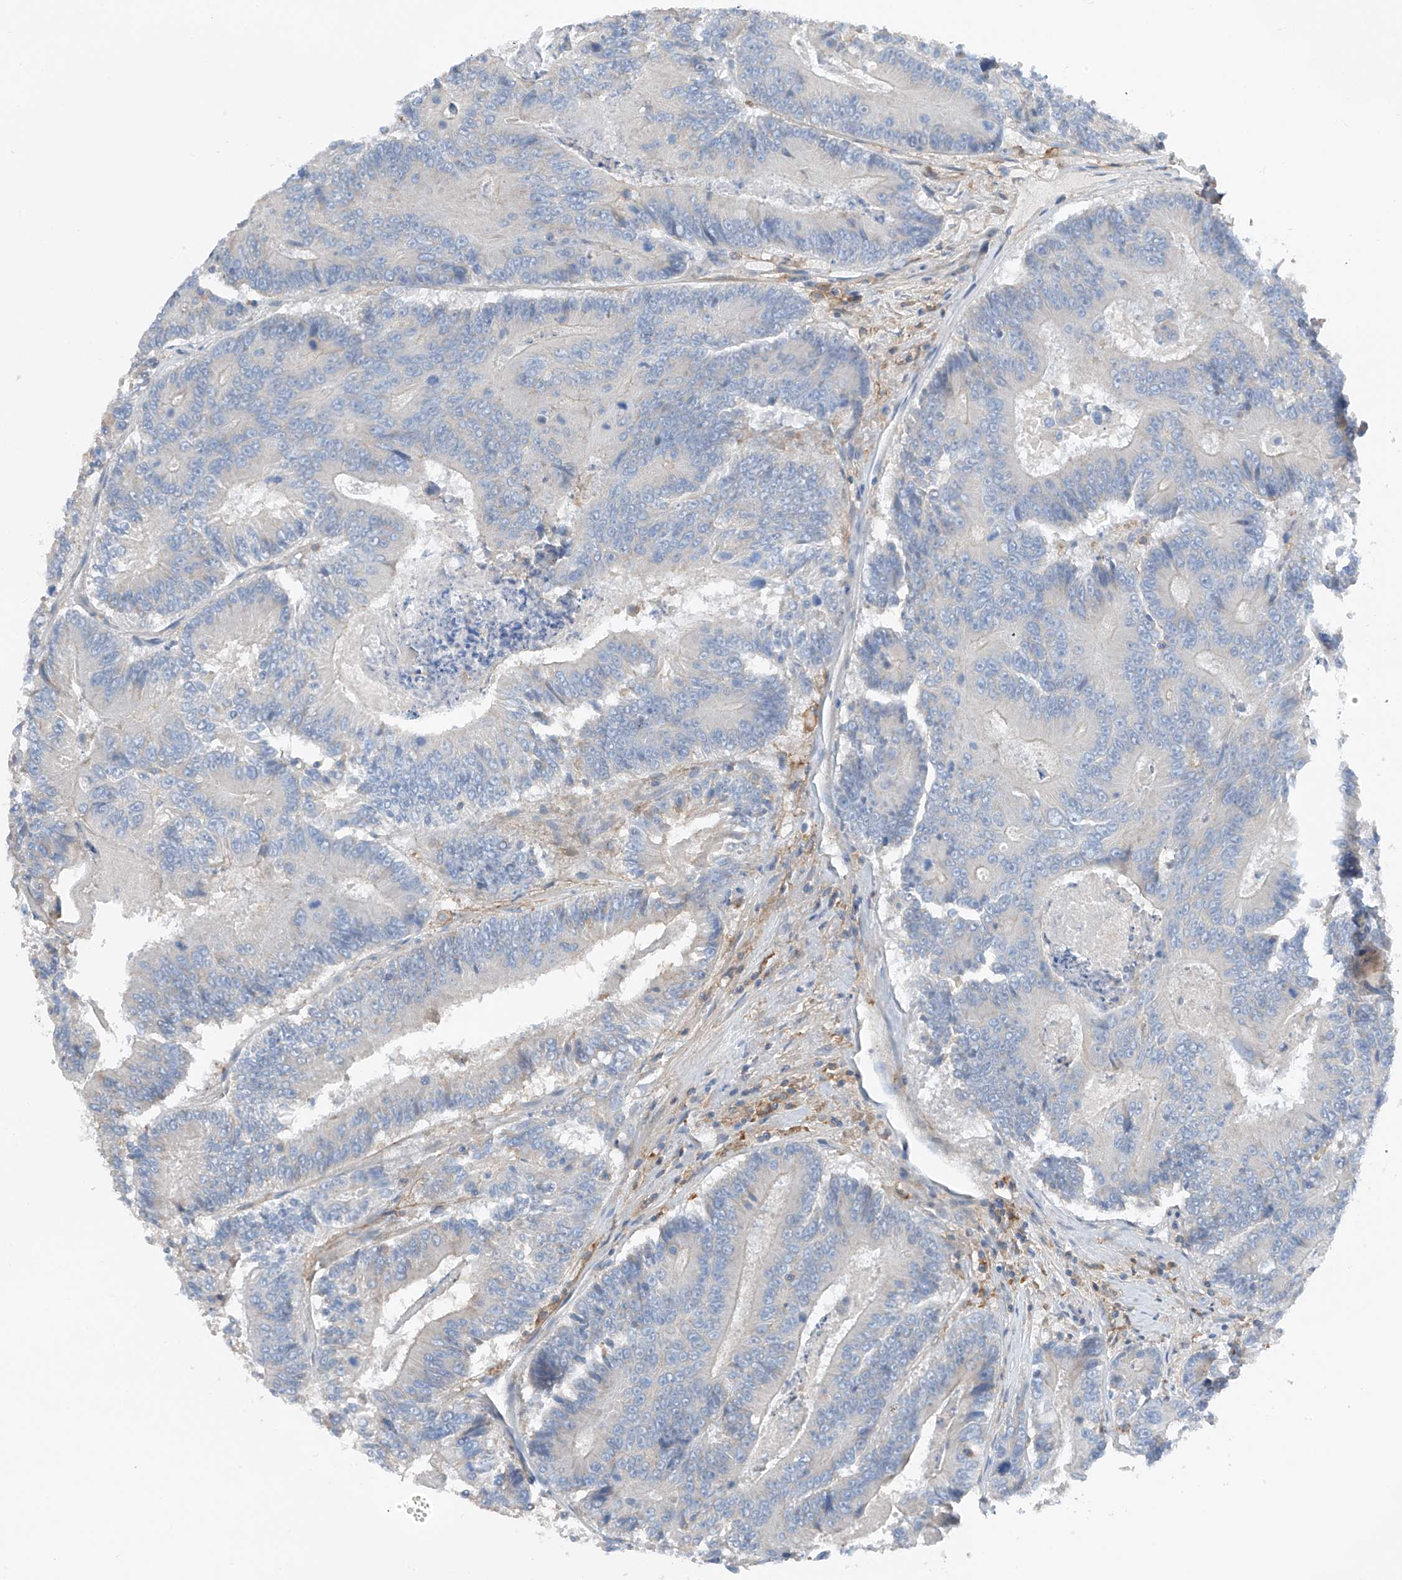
{"staining": {"intensity": "negative", "quantity": "none", "location": "none"}, "tissue": "colorectal cancer", "cell_type": "Tumor cells", "image_type": "cancer", "snomed": [{"axis": "morphology", "description": "Adenocarcinoma, NOS"}, {"axis": "topography", "description": "Colon"}], "caption": "An immunohistochemistry (IHC) histopathology image of colorectal cancer is shown. There is no staining in tumor cells of colorectal cancer. (Brightfield microscopy of DAB immunohistochemistry (IHC) at high magnification).", "gene": "NALCN", "patient": {"sex": "male", "age": 83}}